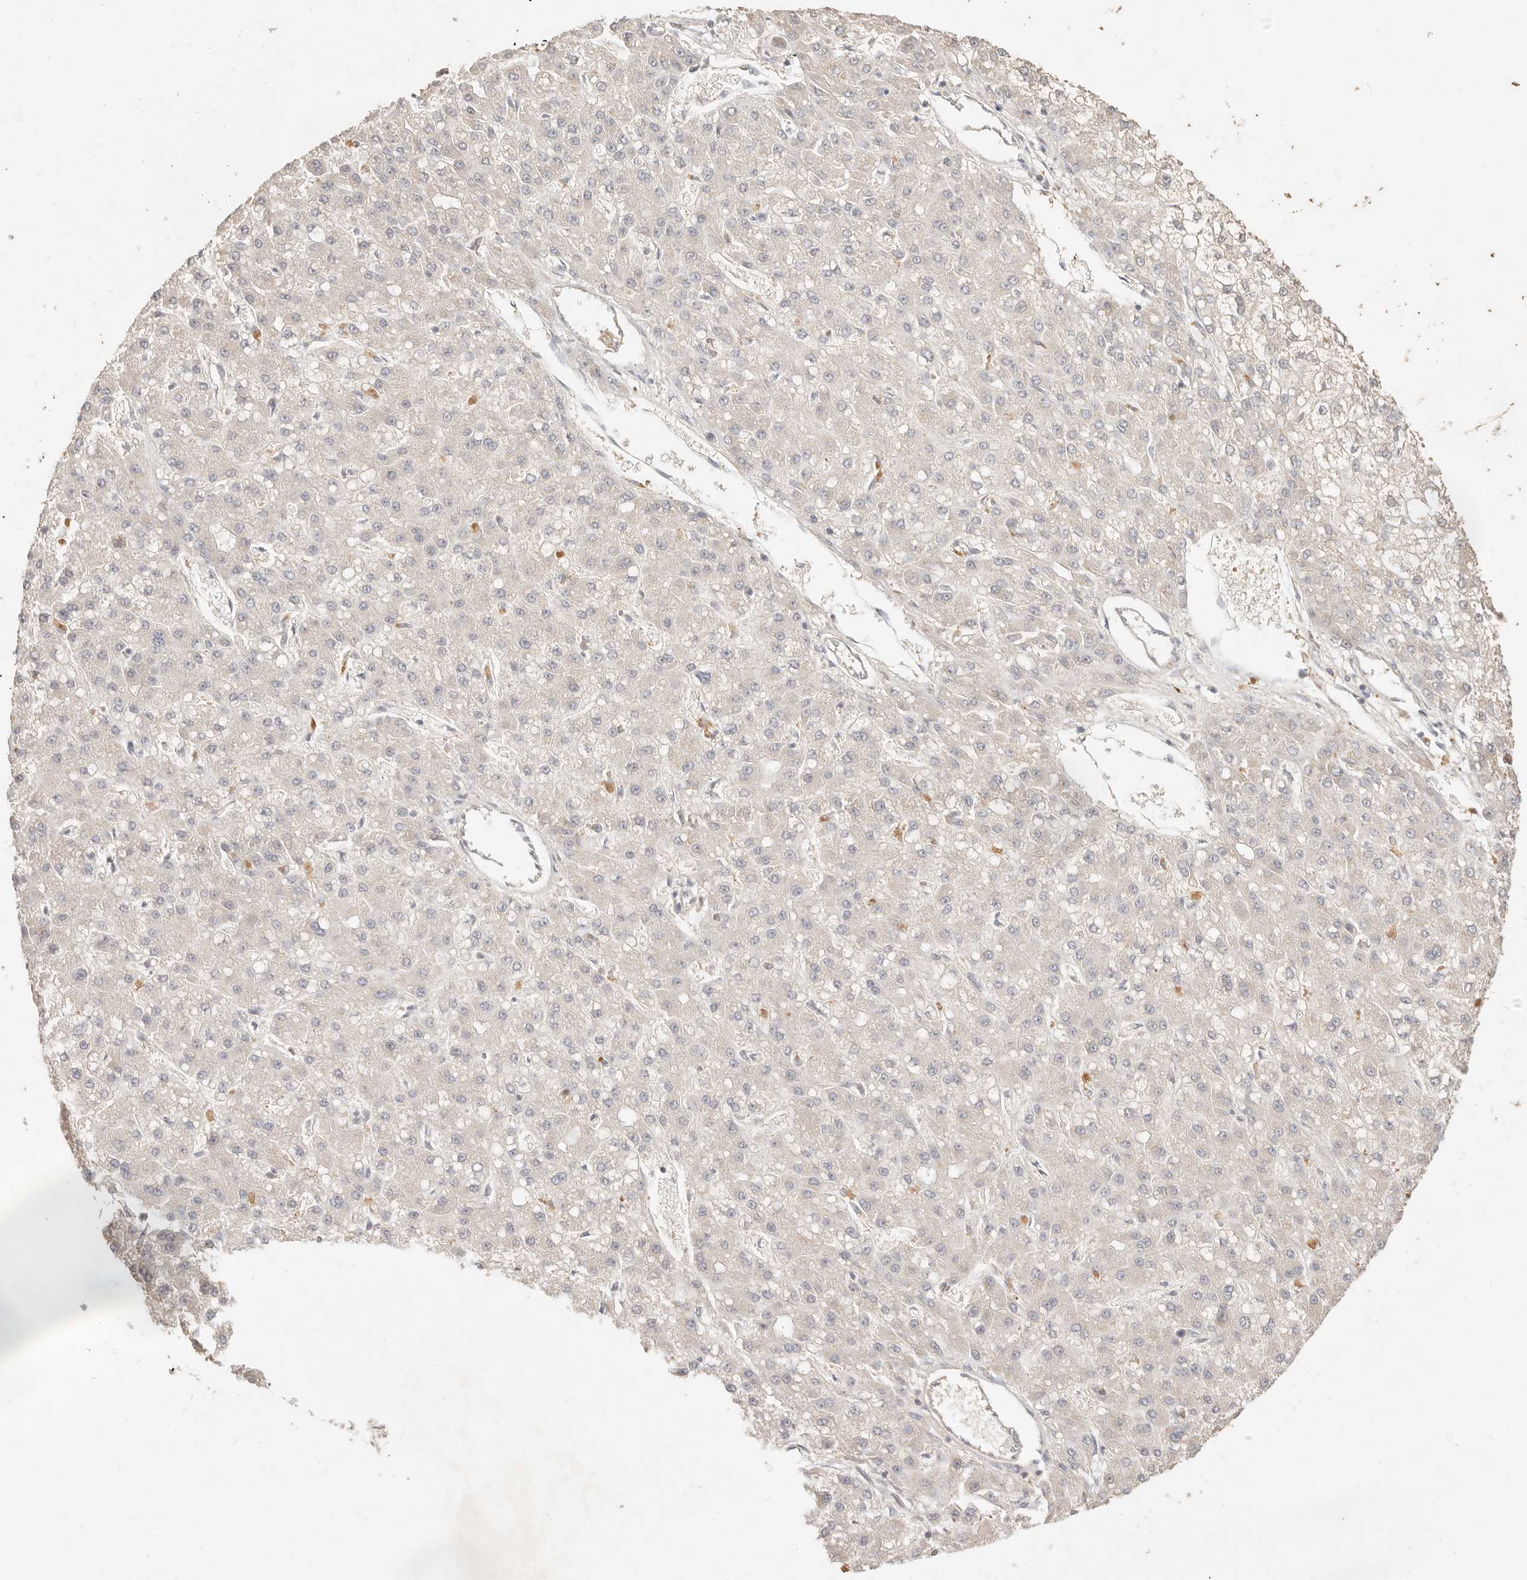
{"staining": {"intensity": "negative", "quantity": "none", "location": "none"}, "tissue": "liver cancer", "cell_type": "Tumor cells", "image_type": "cancer", "snomed": [{"axis": "morphology", "description": "Carcinoma, Hepatocellular, NOS"}, {"axis": "topography", "description": "Liver"}], "caption": "Liver cancer was stained to show a protein in brown. There is no significant expression in tumor cells.", "gene": "NECAP2", "patient": {"sex": "male", "age": 67}}